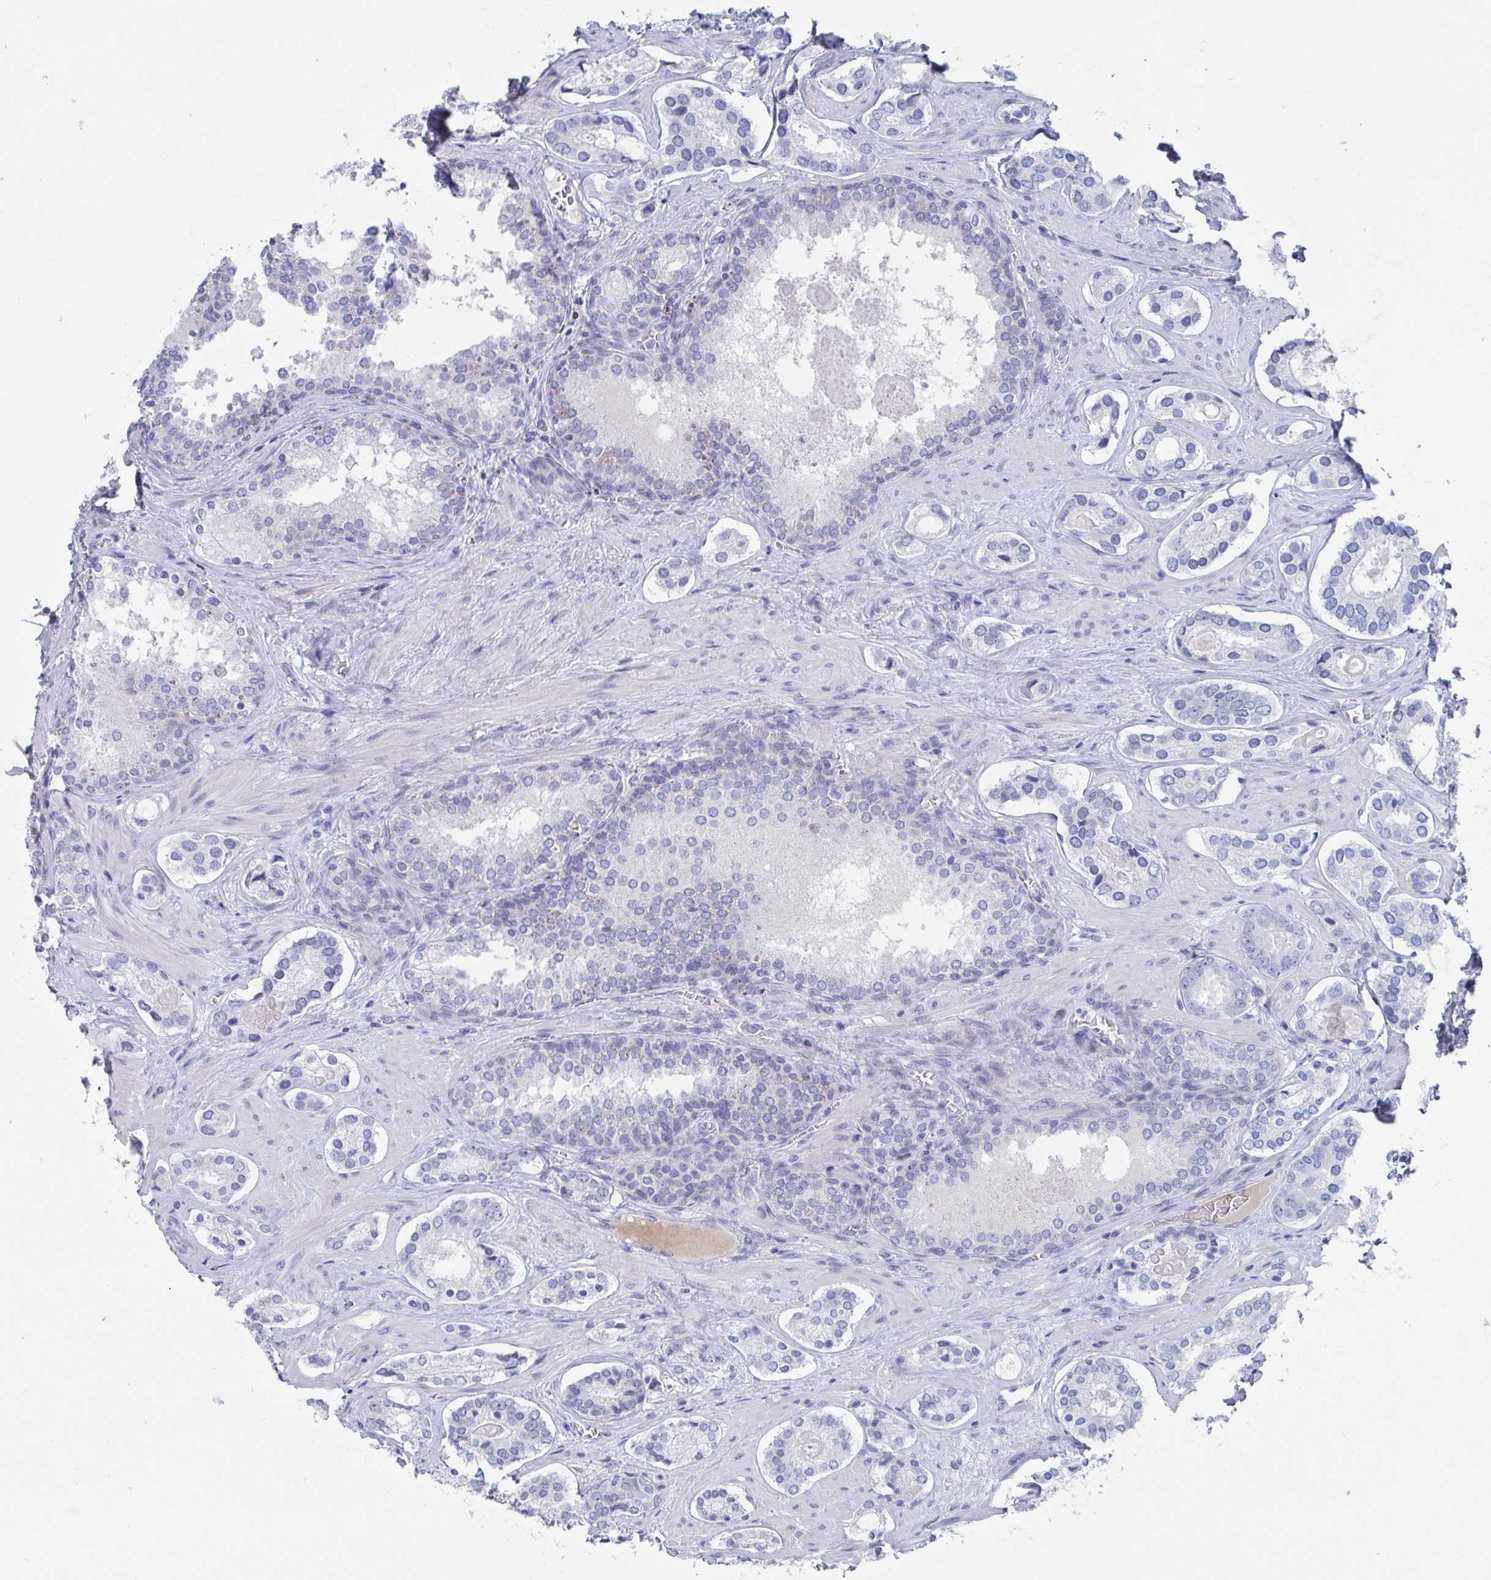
{"staining": {"intensity": "negative", "quantity": "none", "location": "none"}, "tissue": "prostate cancer", "cell_type": "Tumor cells", "image_type": "cancer", "snomed": [{"axis": "morphology", "description": "Adenocarcinoma, Low grade"}, {"axis": "topography", "description": "Prostate"}], "caption": "Tumor cells show no significant positivity in prostate cancer (adenocarcinoma (low-grade)).", "gene": "NT5C3B", "patient": {"sex": "male", "age": 62}}